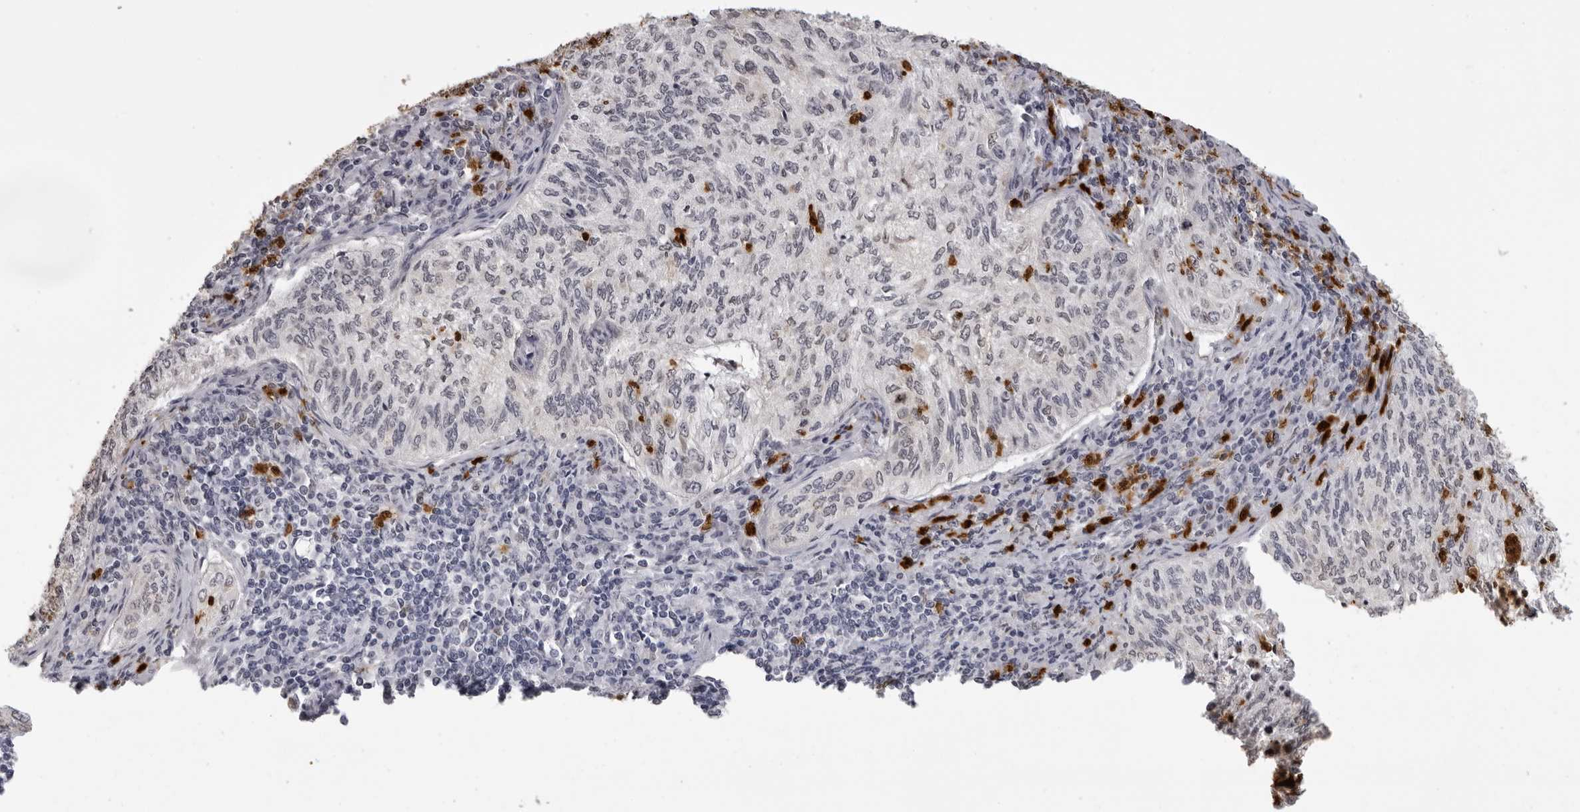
{"staining": {"intensity": "negative", "quantity": "none", "location": "none"}, "tissue": "cervical cancer", "cell_type": "Tumor cells", "image_type": "cancer", "snomed": [{"axis": "morphology", "description": "Squamous cell carcinoma, NOS"}, {"axis": "topography", "description": "Cervix"}], "caption": "Cervical squamous cell carcinoma was stained to show a protein in brown. There is no significant positivity in tumor cells. (DAB (3,3'-diaminobenzidine) immunohistochemistry, high magnification).", "gene": "IL31", "patient": {"sex": "female", "age": 30}}